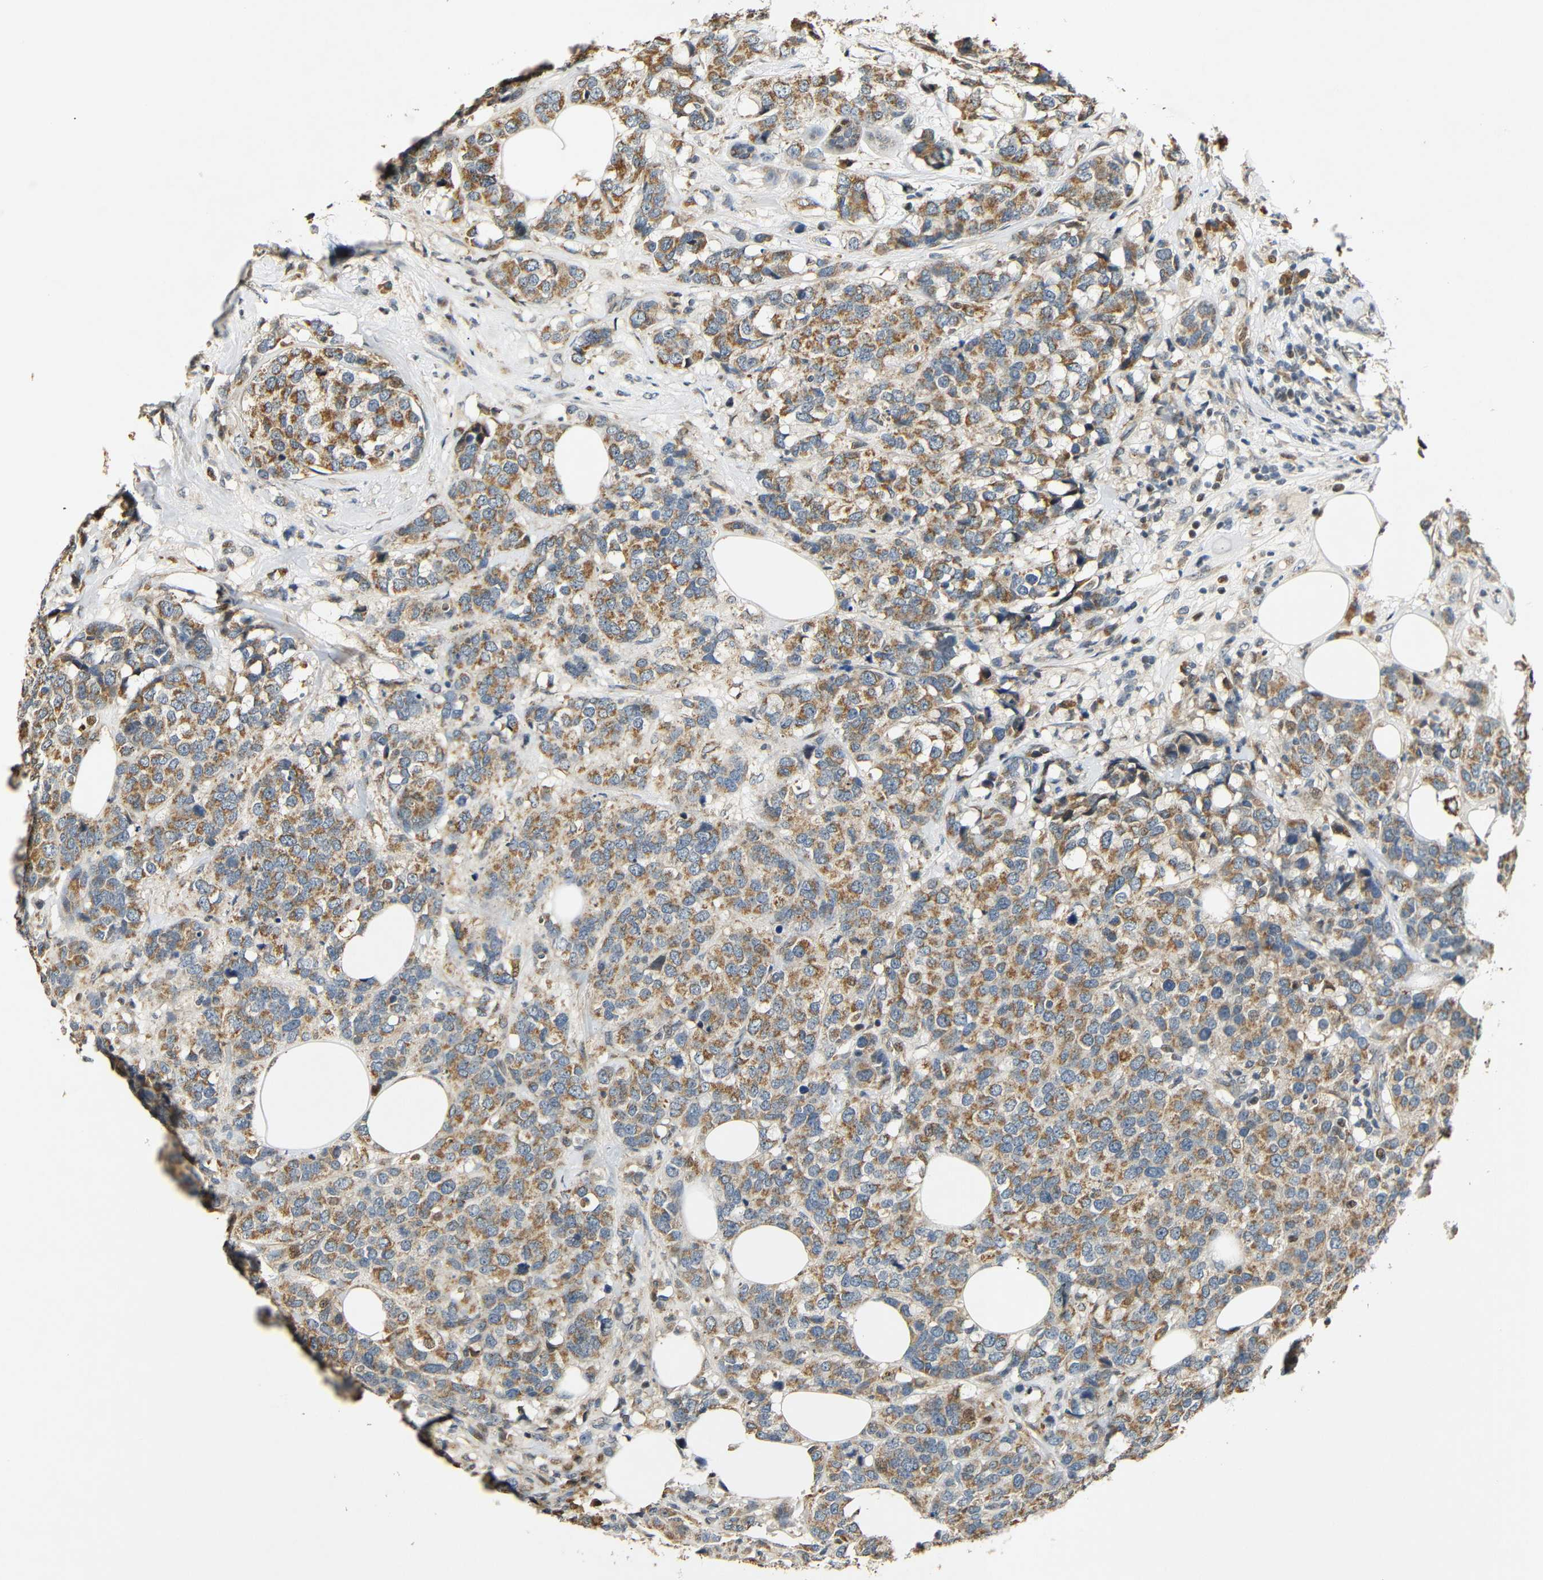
{"staining": {"intensity": "moderate", "quantity": ">75%", "location": "cytoplasmic/membranous"}, "tissue": "breast cancer", "cell_type": "Tumor cells", "image_type": "cancer", "snomed": [{"axis": "morphology", "description": "Lobular carcinoma"}, {"axis": "topography", "description": "Breast"}], "caption": "Immunohistochemistry (IHC) (DAB) staining of breast lobular carcinoma displays moderate cytoplasmic/membranous protein expression in about >75% of tumor cells.", "gene": "KAZALD1", "patient": {"sex": "female", "age": 59}}